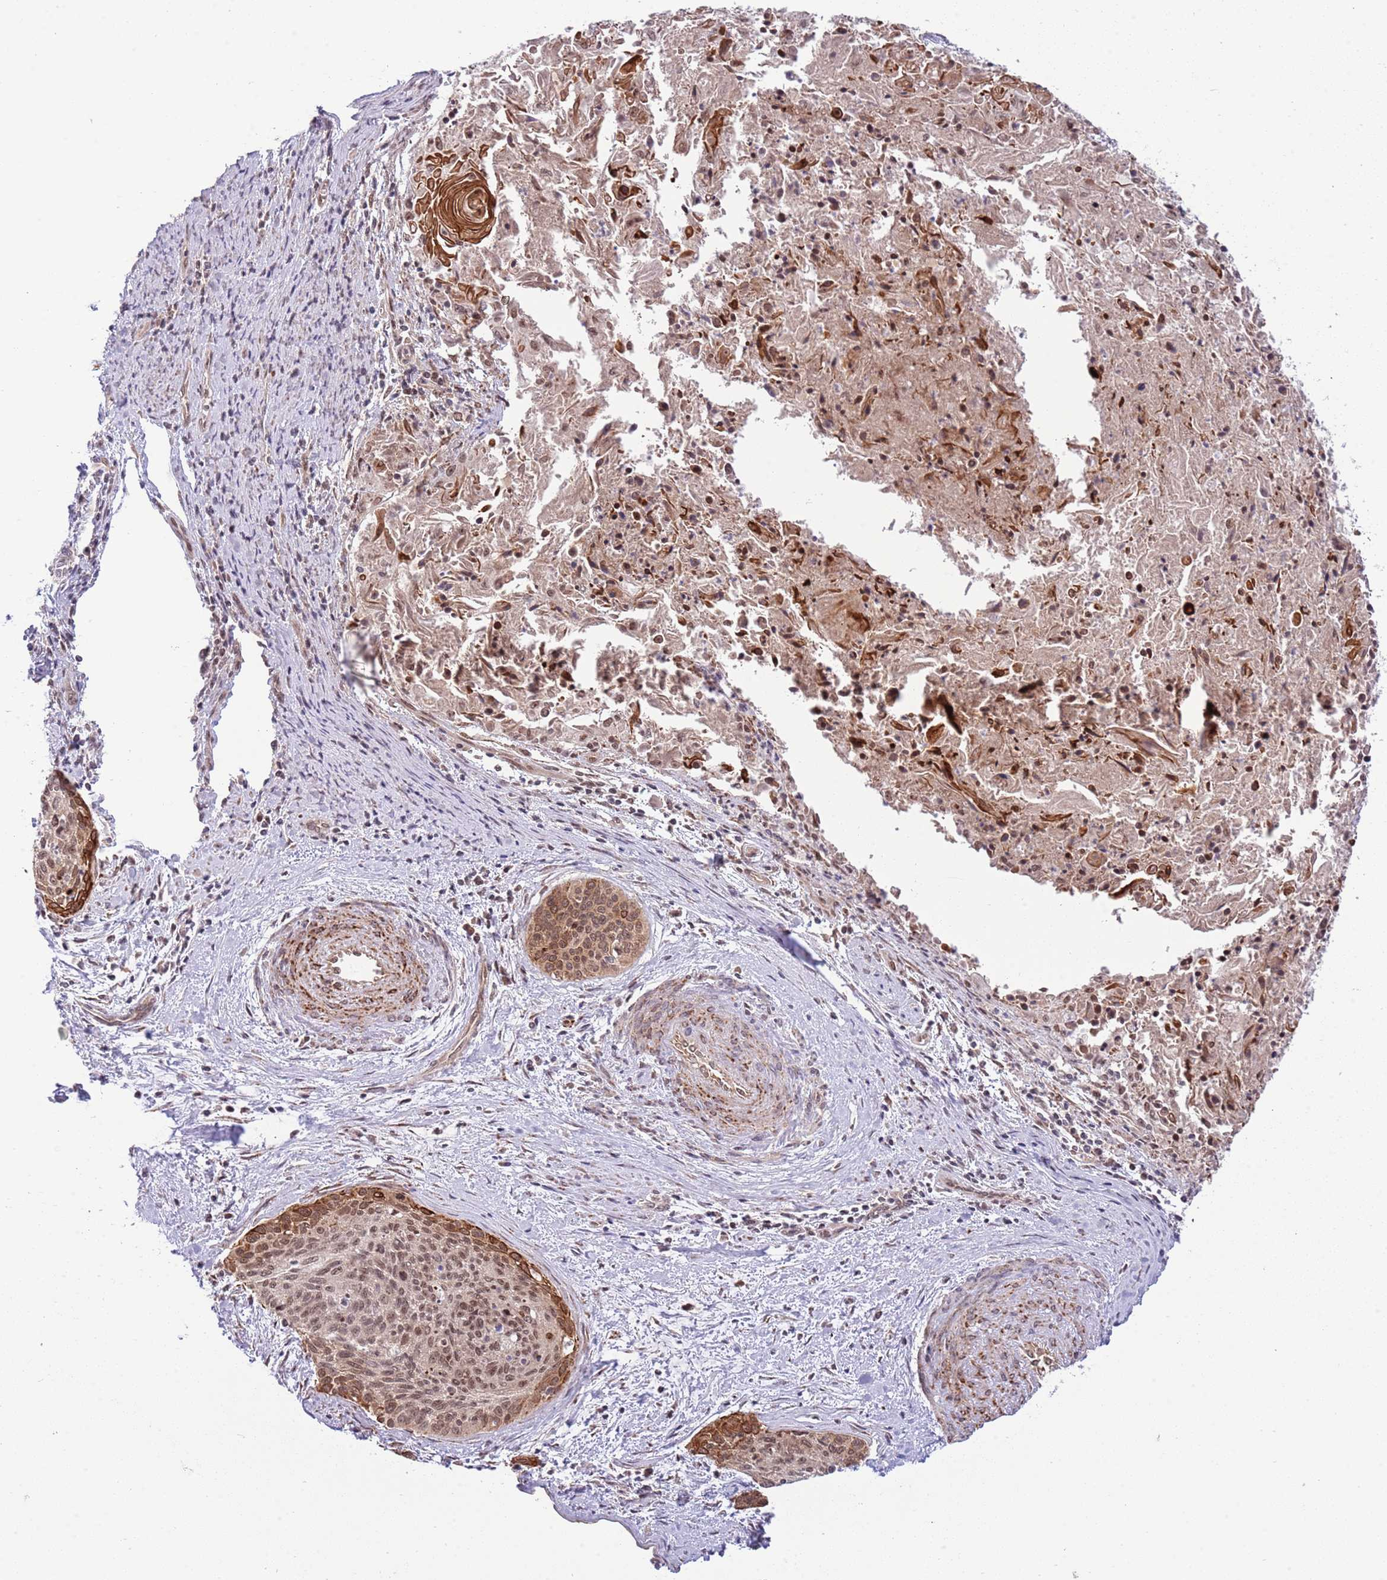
{"staining": {"intensity": "moderate", "quantity": ">75%", "location": "cytoplasmic/membranous,nuclear"}, "tissue": "cervical cancer", "cell_type": "Tumor cells", "image_type": "cancer", "snomed": [{"axis": "morphology", "description": "Squamous cell carcinoma, NOS"}, {"axis": "topography", "description": "Cervix"}], "caption": "This is a photomicrograph of IHC staining of squamous cell carcinoma (cervical), which shows moderate expression in the cytoplasmic/membranous and nuclear of tumor cells.", "gene": "CHD1", "patient": {"sex": "female", "age": 55}}